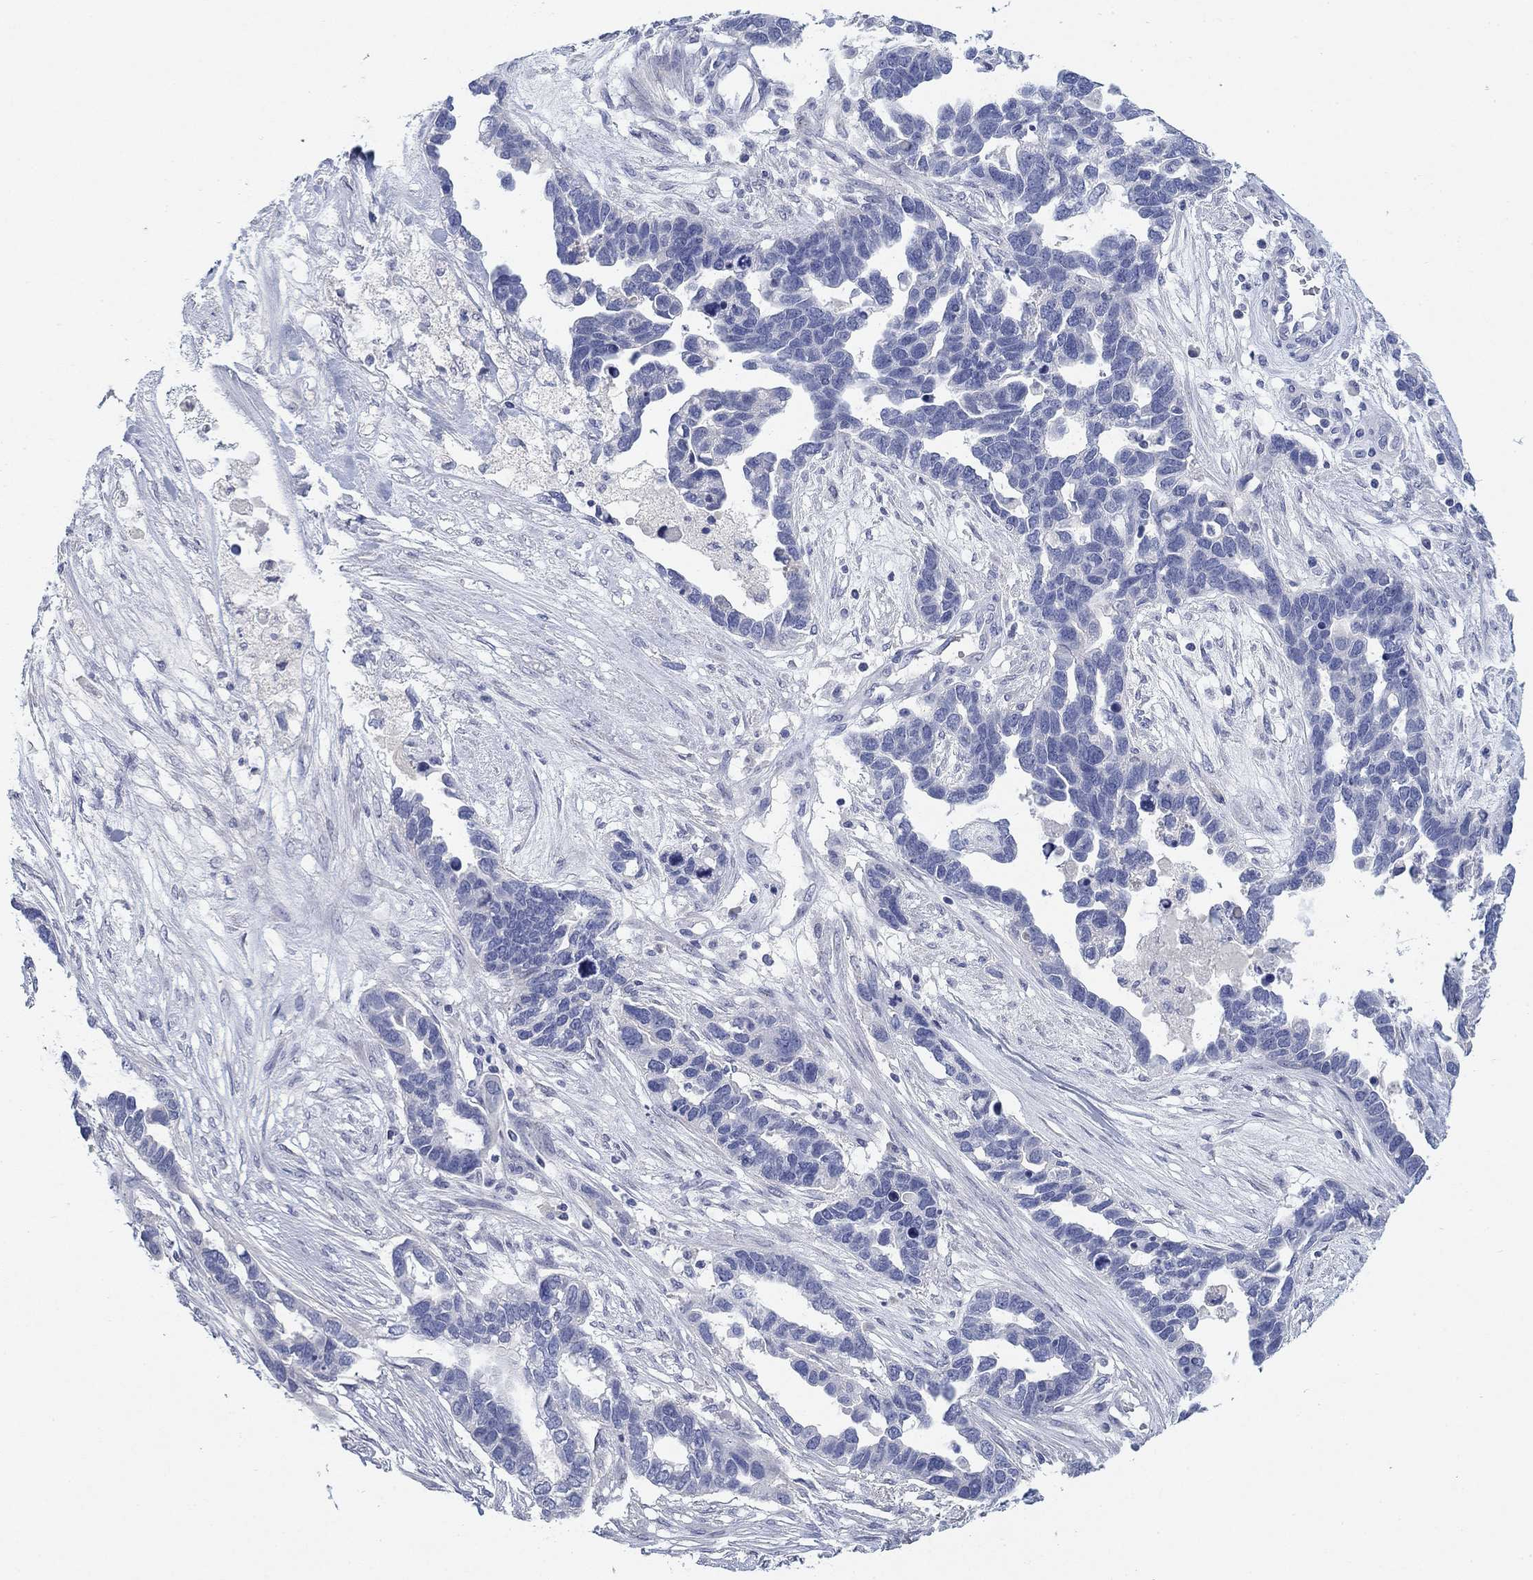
{"staining": {"intensity": "negative", "quantity": "none", "location": "none"}, "tissue": "ovarian cancer", "cell_type": "Tumor cells", "image_type": "cancer", "snomed": [{"axis": "morphology", "description": "Cystadenocarcinoma, serous, NOS"}, {"axis": "topography", "description": "Ovary"}], "caption": "IHC photomicrograph of human ovarian cancer stained for a protein (brown), which displays no positivity in tumor cells. (DAB (3,3'-diaminobenzidine) immunohistochemistry, high magnification).", "gene": "TMEM249", "patient": {"sex": "female", "age": 54}}